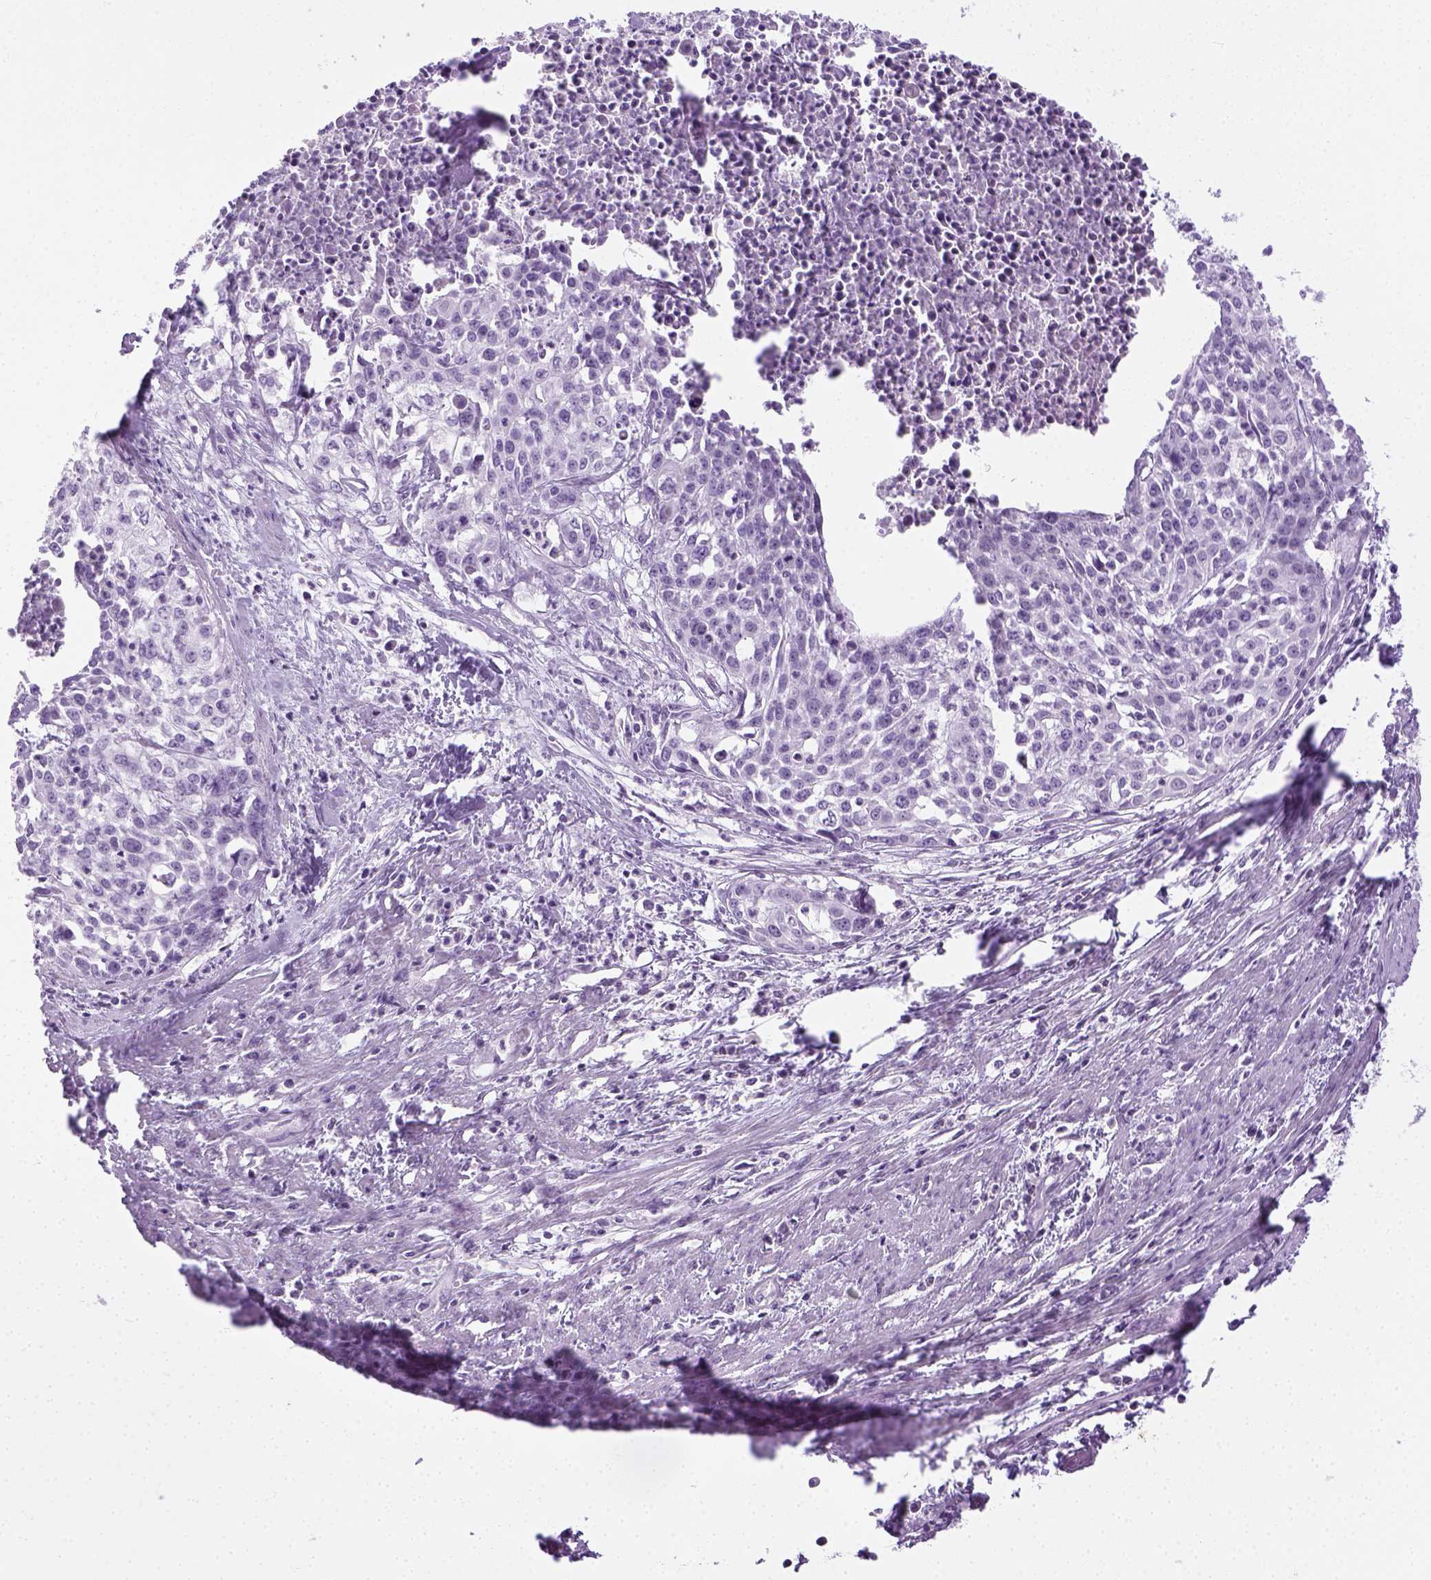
{"staining": {"intensity": "negative", "quantity": "none", "location": "none"}, "tissue": "cervical cancer", "cell_type": "Tumor cells", "image_type": "cancer", "snomed": [{"axis": "morphology", "description": "Squamous cell carcinoma, NOS"}, {"axis": "topography", "description": "Cervix"}], "caption": "Micrograph shows no significant protein expression in tumor cells of cervical squamous cell carcinoma.", "gene": "LGSN", "patient": {"sex": "female", "age": 39}}